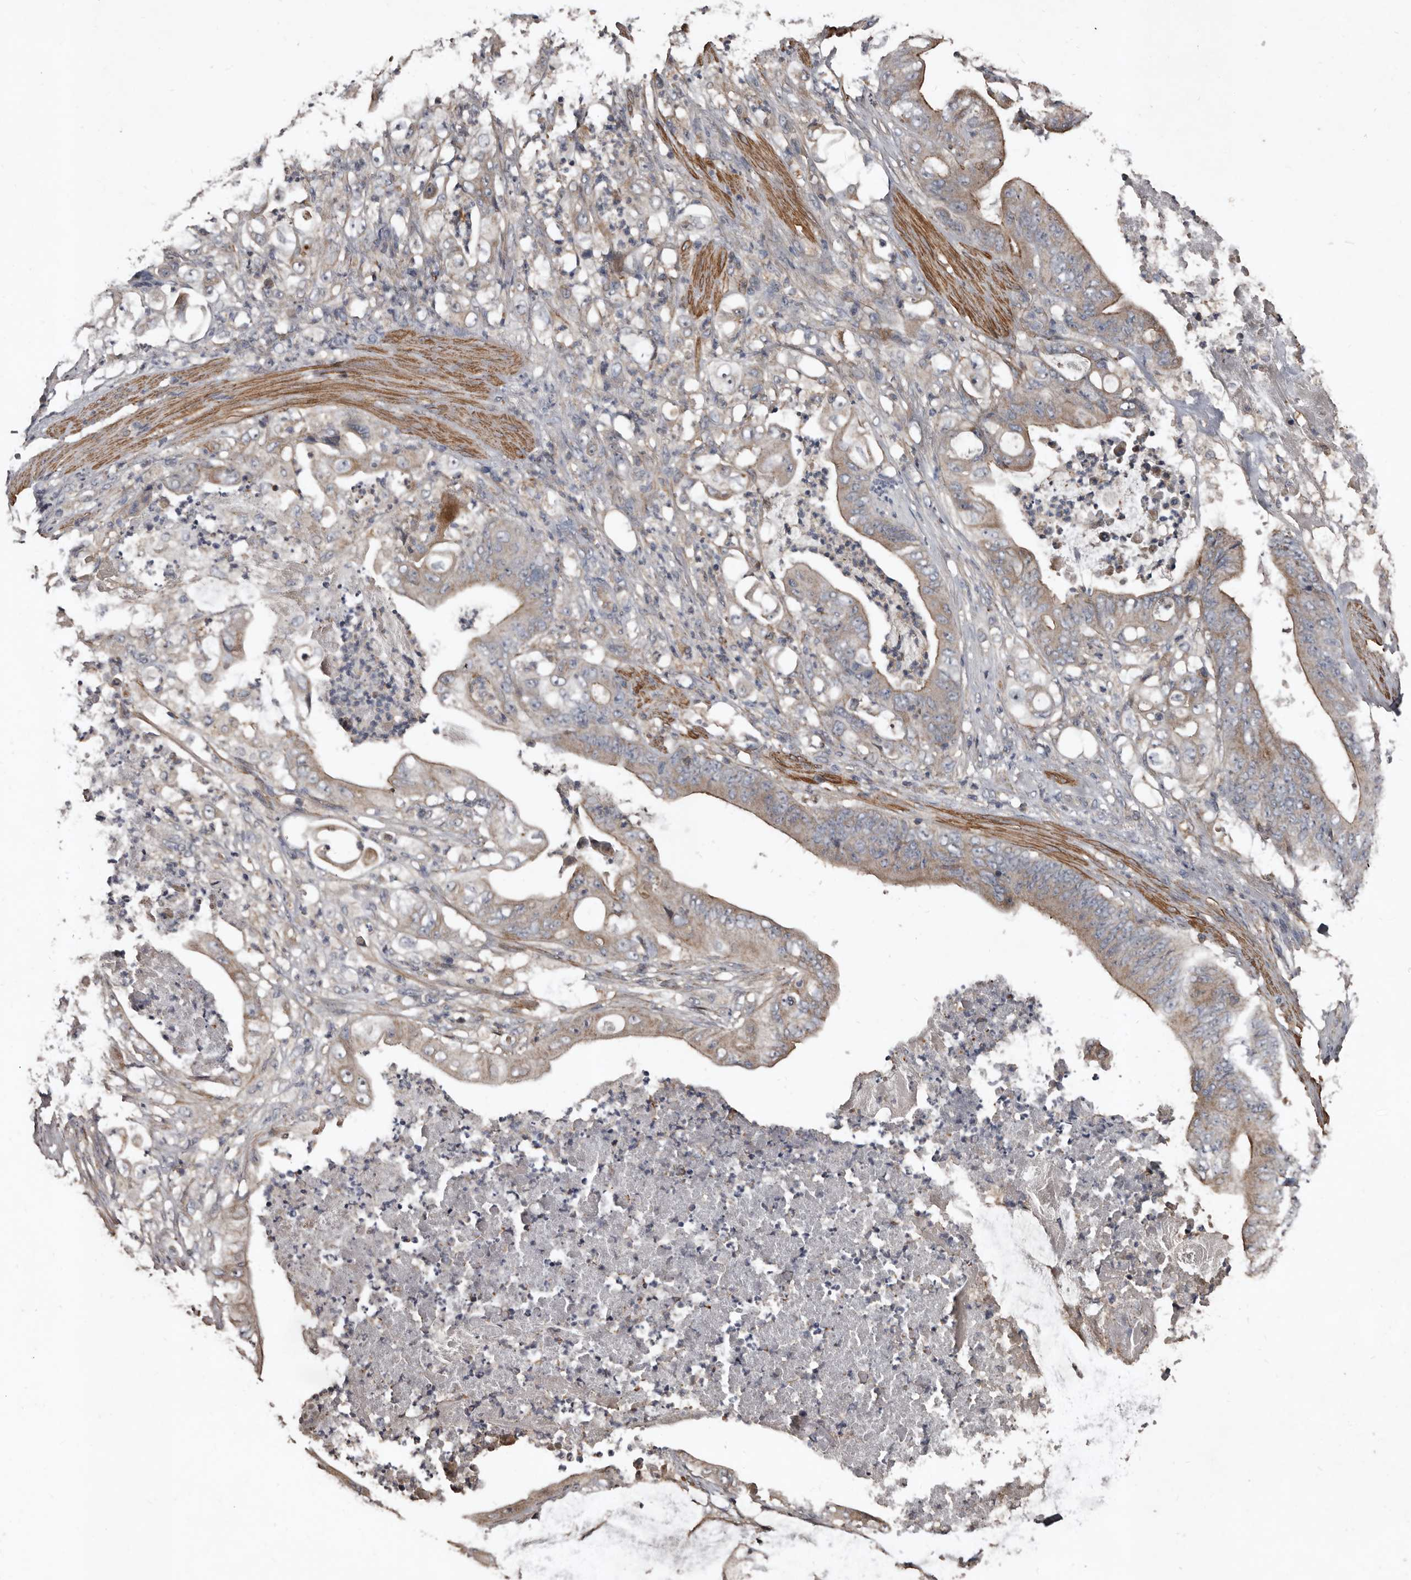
{"staining": {"intensity": "weak", "quantity": "<25%", "location": "cytoplasmic/membranous"}, "tissue": "stomach cancer", "cell_type": "Tumor cells", "image_type": "cancer", "snomed": [{"axis": "morphology", "description": "Adenocarcinoma, NOS"}, {"axis": "topography", "description": "Stomach"}], "caption": "Stomach cancer was stained to show a protein in brown. There is no significant staining in tumor cells.", "gene": "GREB1", "patient": {"sex": "female", "age": 73}}